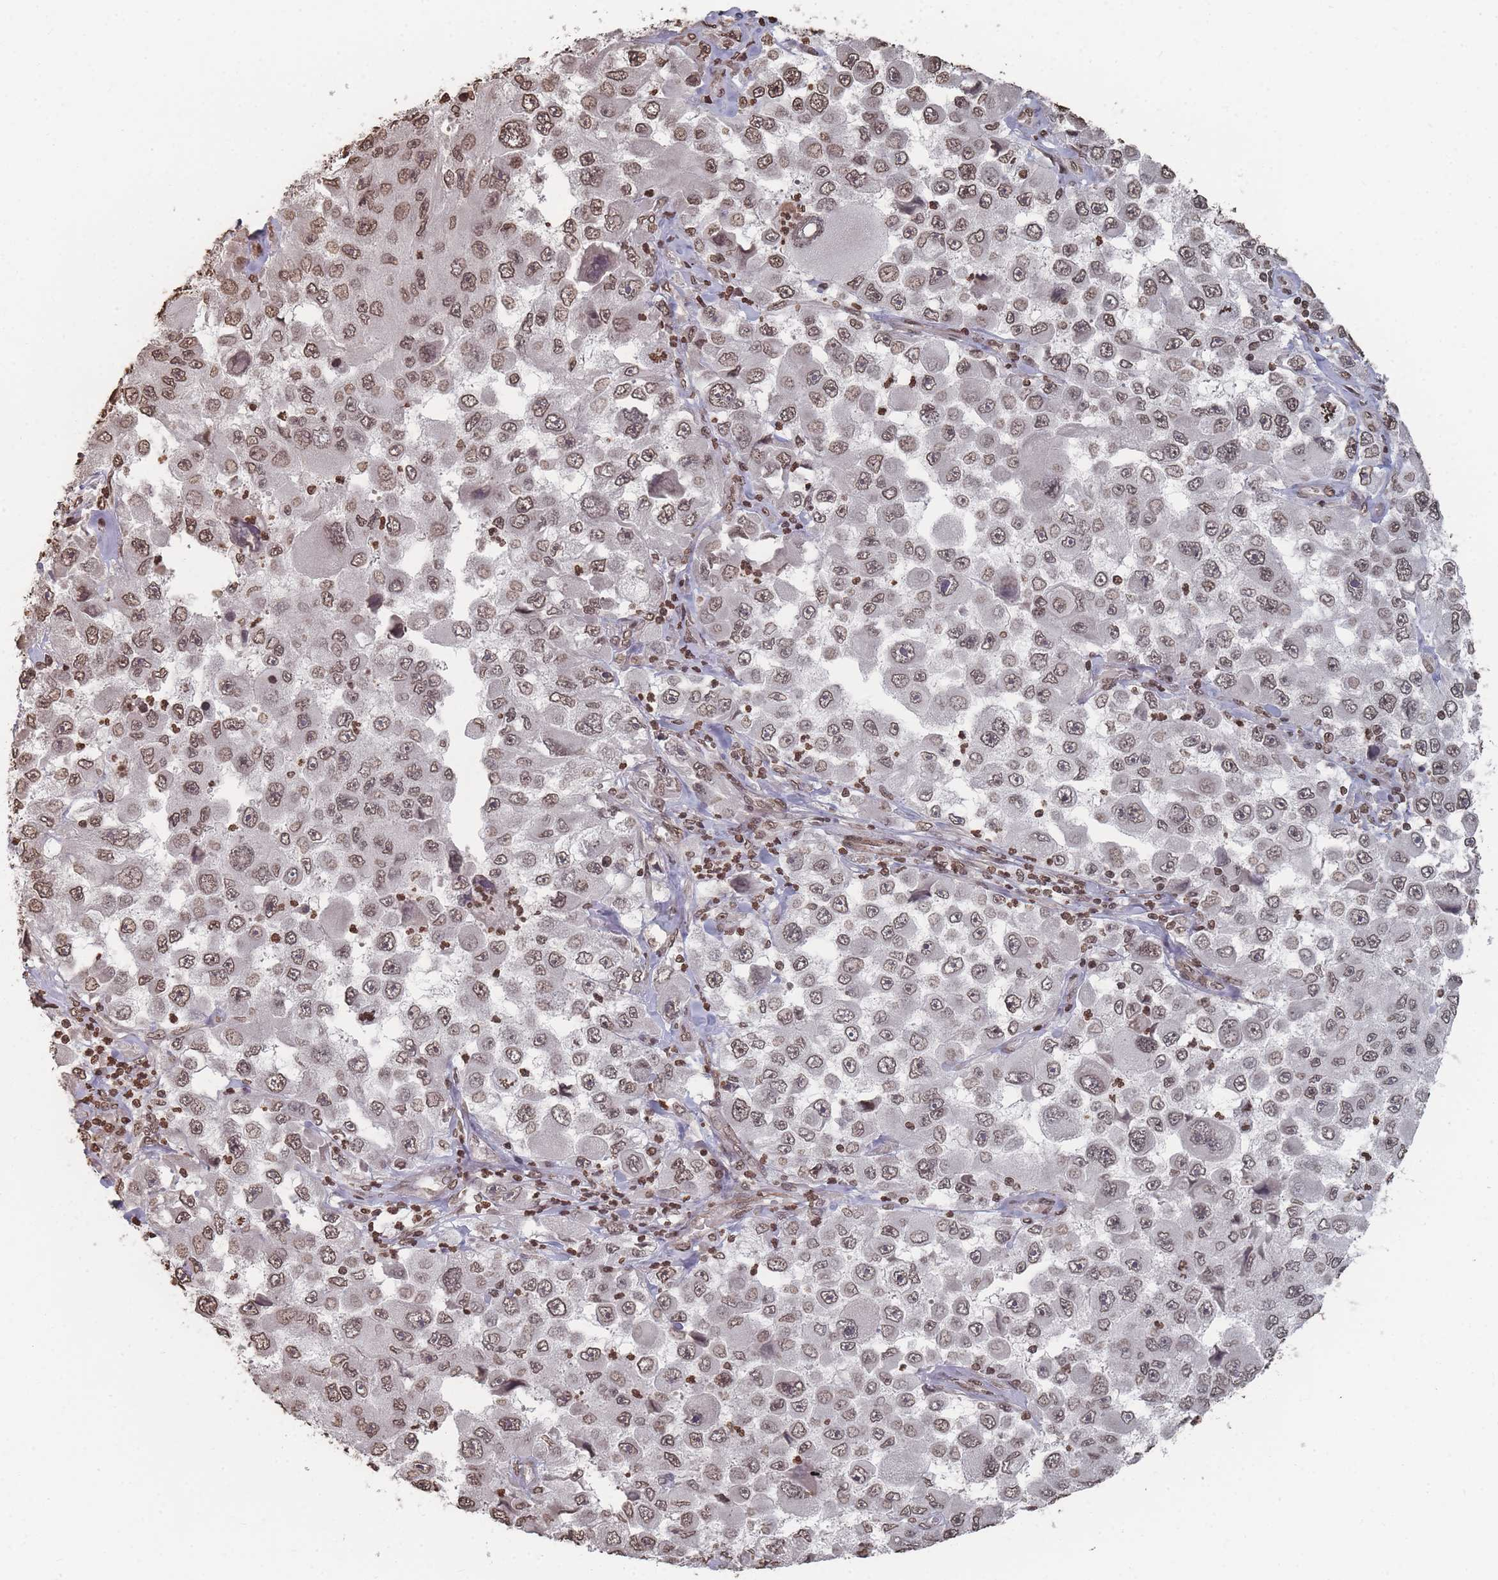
{"staining": {"intensity": "moderate", "quantity": ">75%", "location": "nuclear"}, "tissue": "melanoma", "cell_type": "Tumor cells", "image_type": "cancer", "snomed": [{"axis": "morphology", "description": "Malignant melanoma, Metastatic site"}, {"axis": "topography", "description": "Lymph node"}], "caption": "Moderate nuclear positivity for a protein is seen in approximately >75% of tumor cells of malignant melanoma (metastatic site) using IHC.", "gene": "PLEKHG5", "patient": {"sex": "male", "age": 62}}